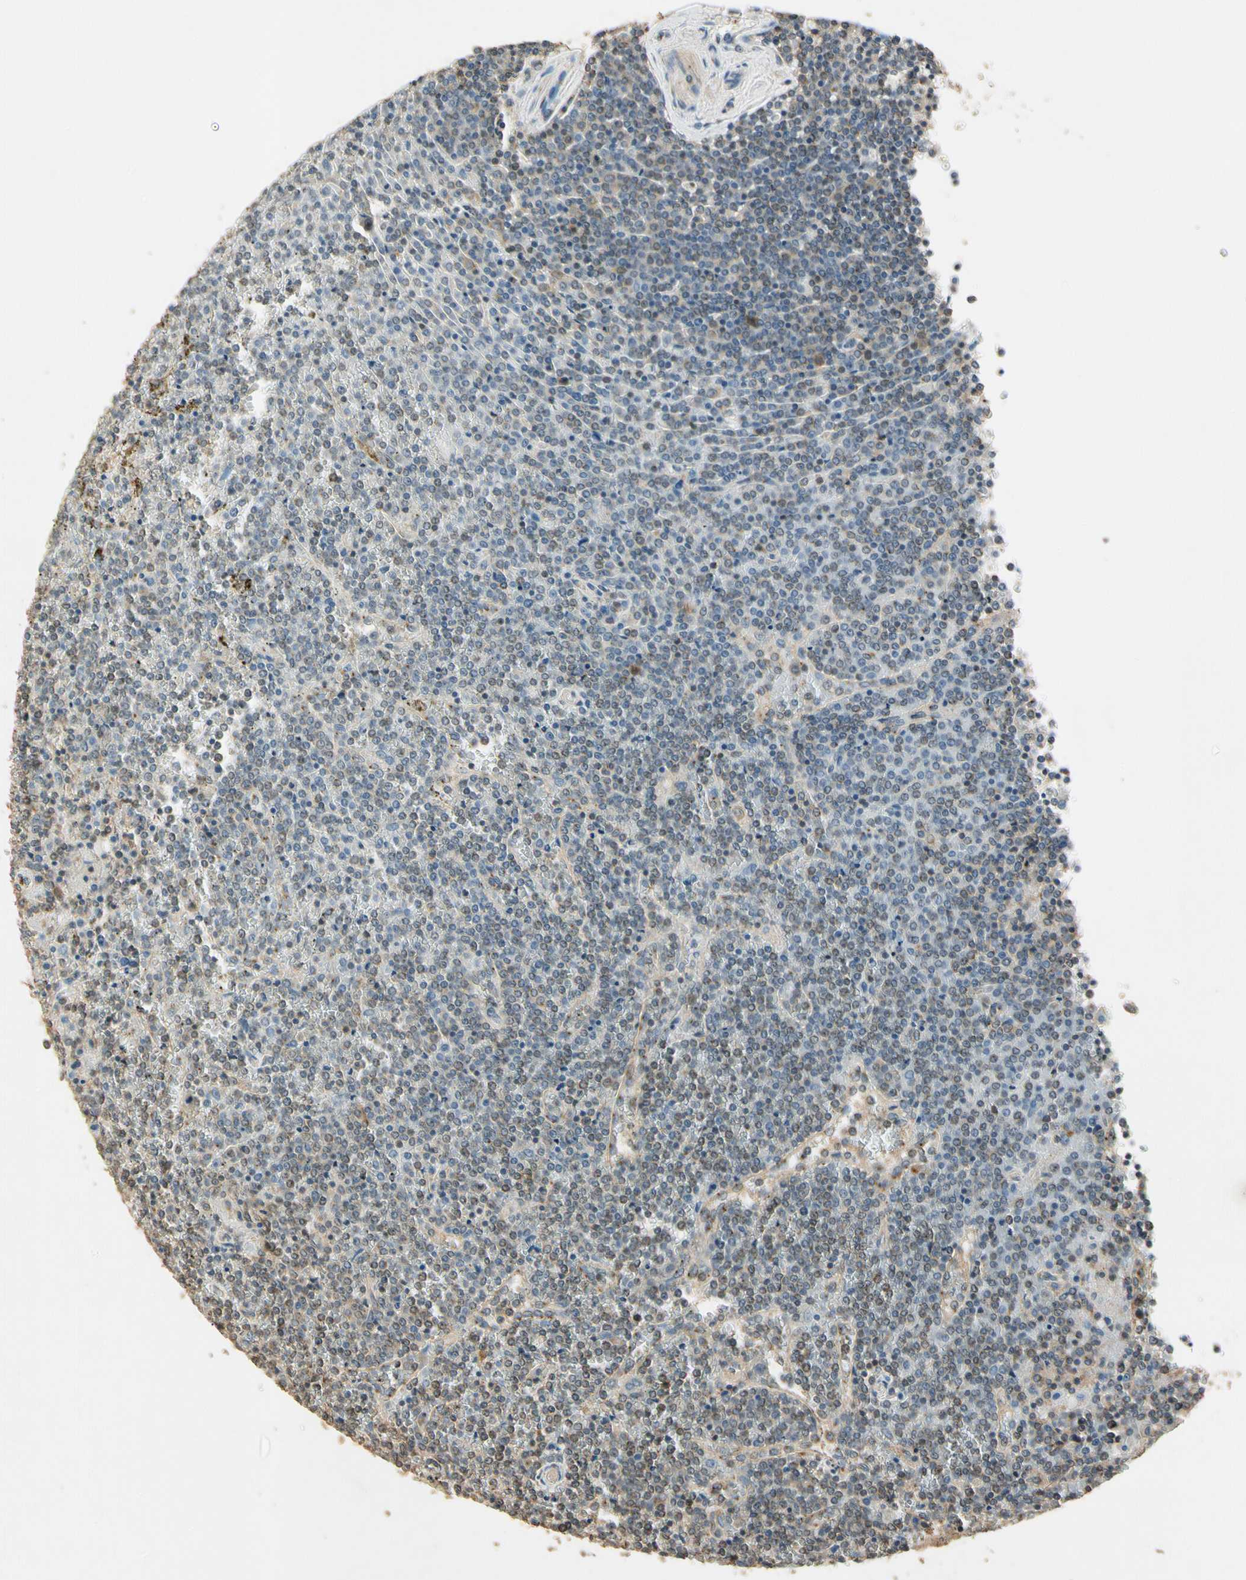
{"staining": {"intensity": "weak", "quantity": "25%-75%", "location": "cytoplasmic/membranous"}, "tissue": "lymphoma", "cell_type": "Tumor cells", "image_type": "cancer", "snomed": [{"axis": "morphology", "description": "Malignant lymphoma, non-Hodgkin's type, Low grade"}, {"axis": "topography", "description": "Spleen"}], "caption": "Weak cytoplasmic/membranous expression is present in about 25%-75% of tumor cells in lymphoma. The protein is shown in brown color, while the nuclei are stained blue.", "gene": "AKAP9", "patient": {"sex": "female", "age": 19}}